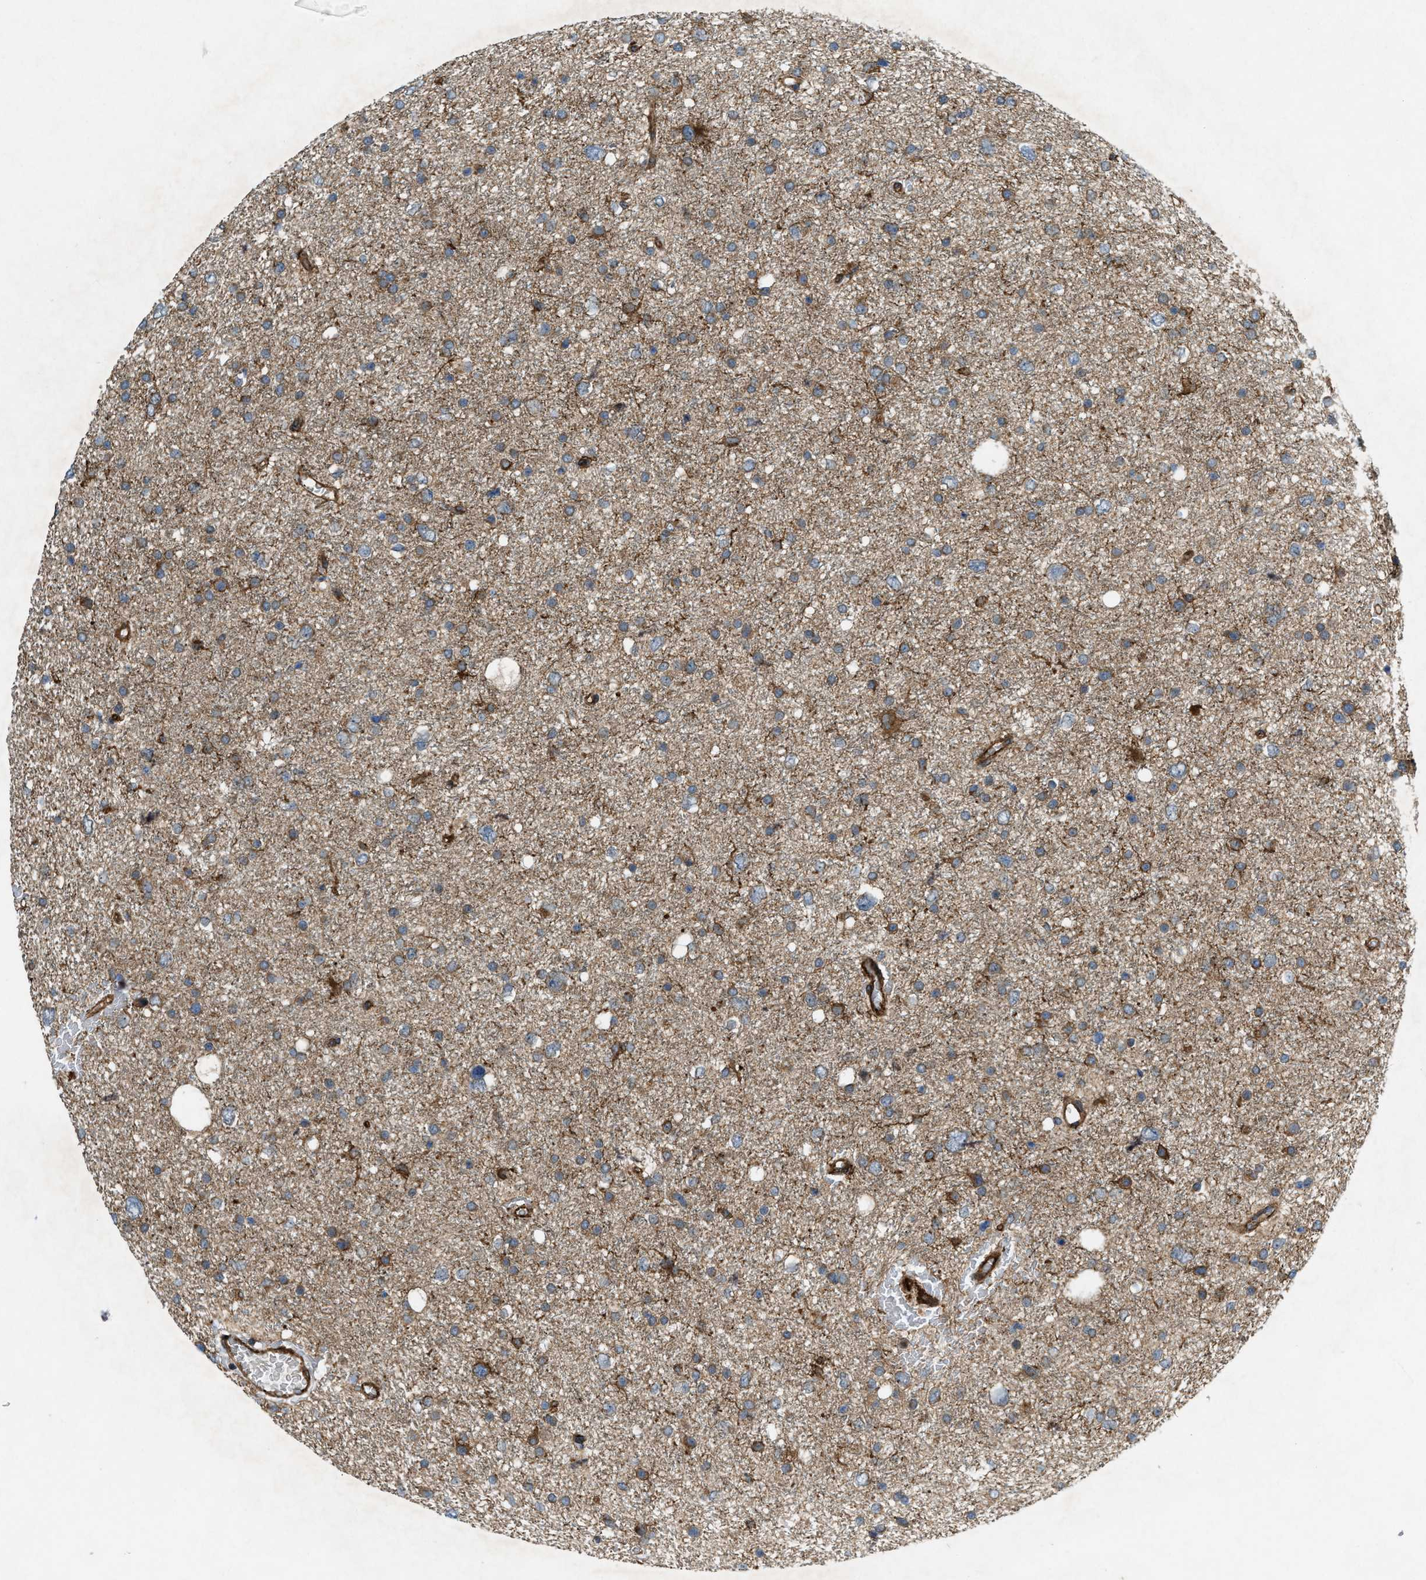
{"staining": {"intensity": "weak", "quantity": ">75%", "location": "cytoplasmic/membranous"}, "tissue": "glioma", "cell_type": "Tumor cells", "image_type": "cancer", "snomed": [{"axis": "morphology", "description": "Glioma, malignant, Low grade"}, {"axis": "topography", "description": "Brain"}], "caption": "Low-grade glioma (malignant) tissue exhibits weak cytoplasmic/membranous expression in about >75% of tumor cells, visualized by immunohistochemistry. Nuclei are stained in blue.", "gene": "URGCP", "patient": {"sex": "female", "age": 37}}